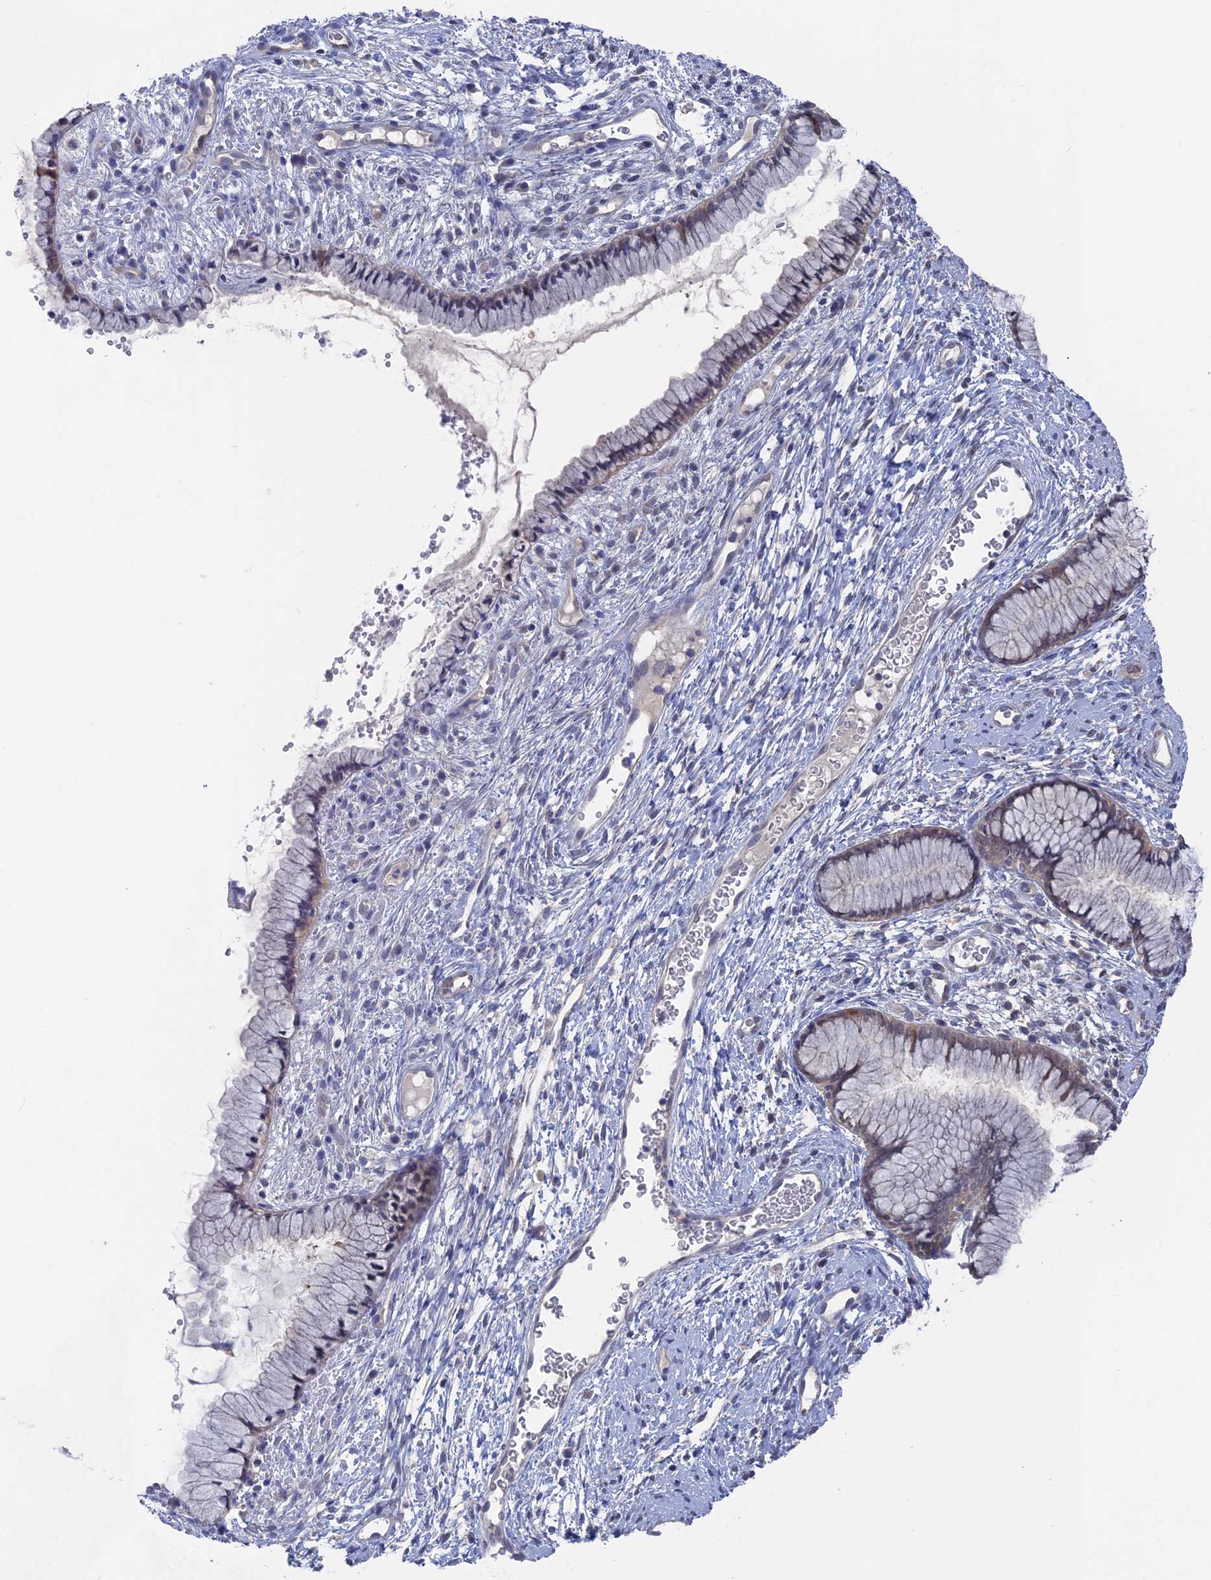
{"staining": {"intensity": "weak", "quantity": "<25%", "location": "cytoplasmic/membranous,nuclear"}, "tissue": "cervix", "cell_type": "Glandular cells", "image_type": "normal", "snomed": [{"axis": "morphology", "description": "Normal tissue, NOS"}, {"axis": "topography", "description": "Cervix"}], "caption": "Glandular cells show no significant protein expression in unremarkable cervix.", "gene": "NUTF2", "patient": {"sex": "female", "age": 42}}